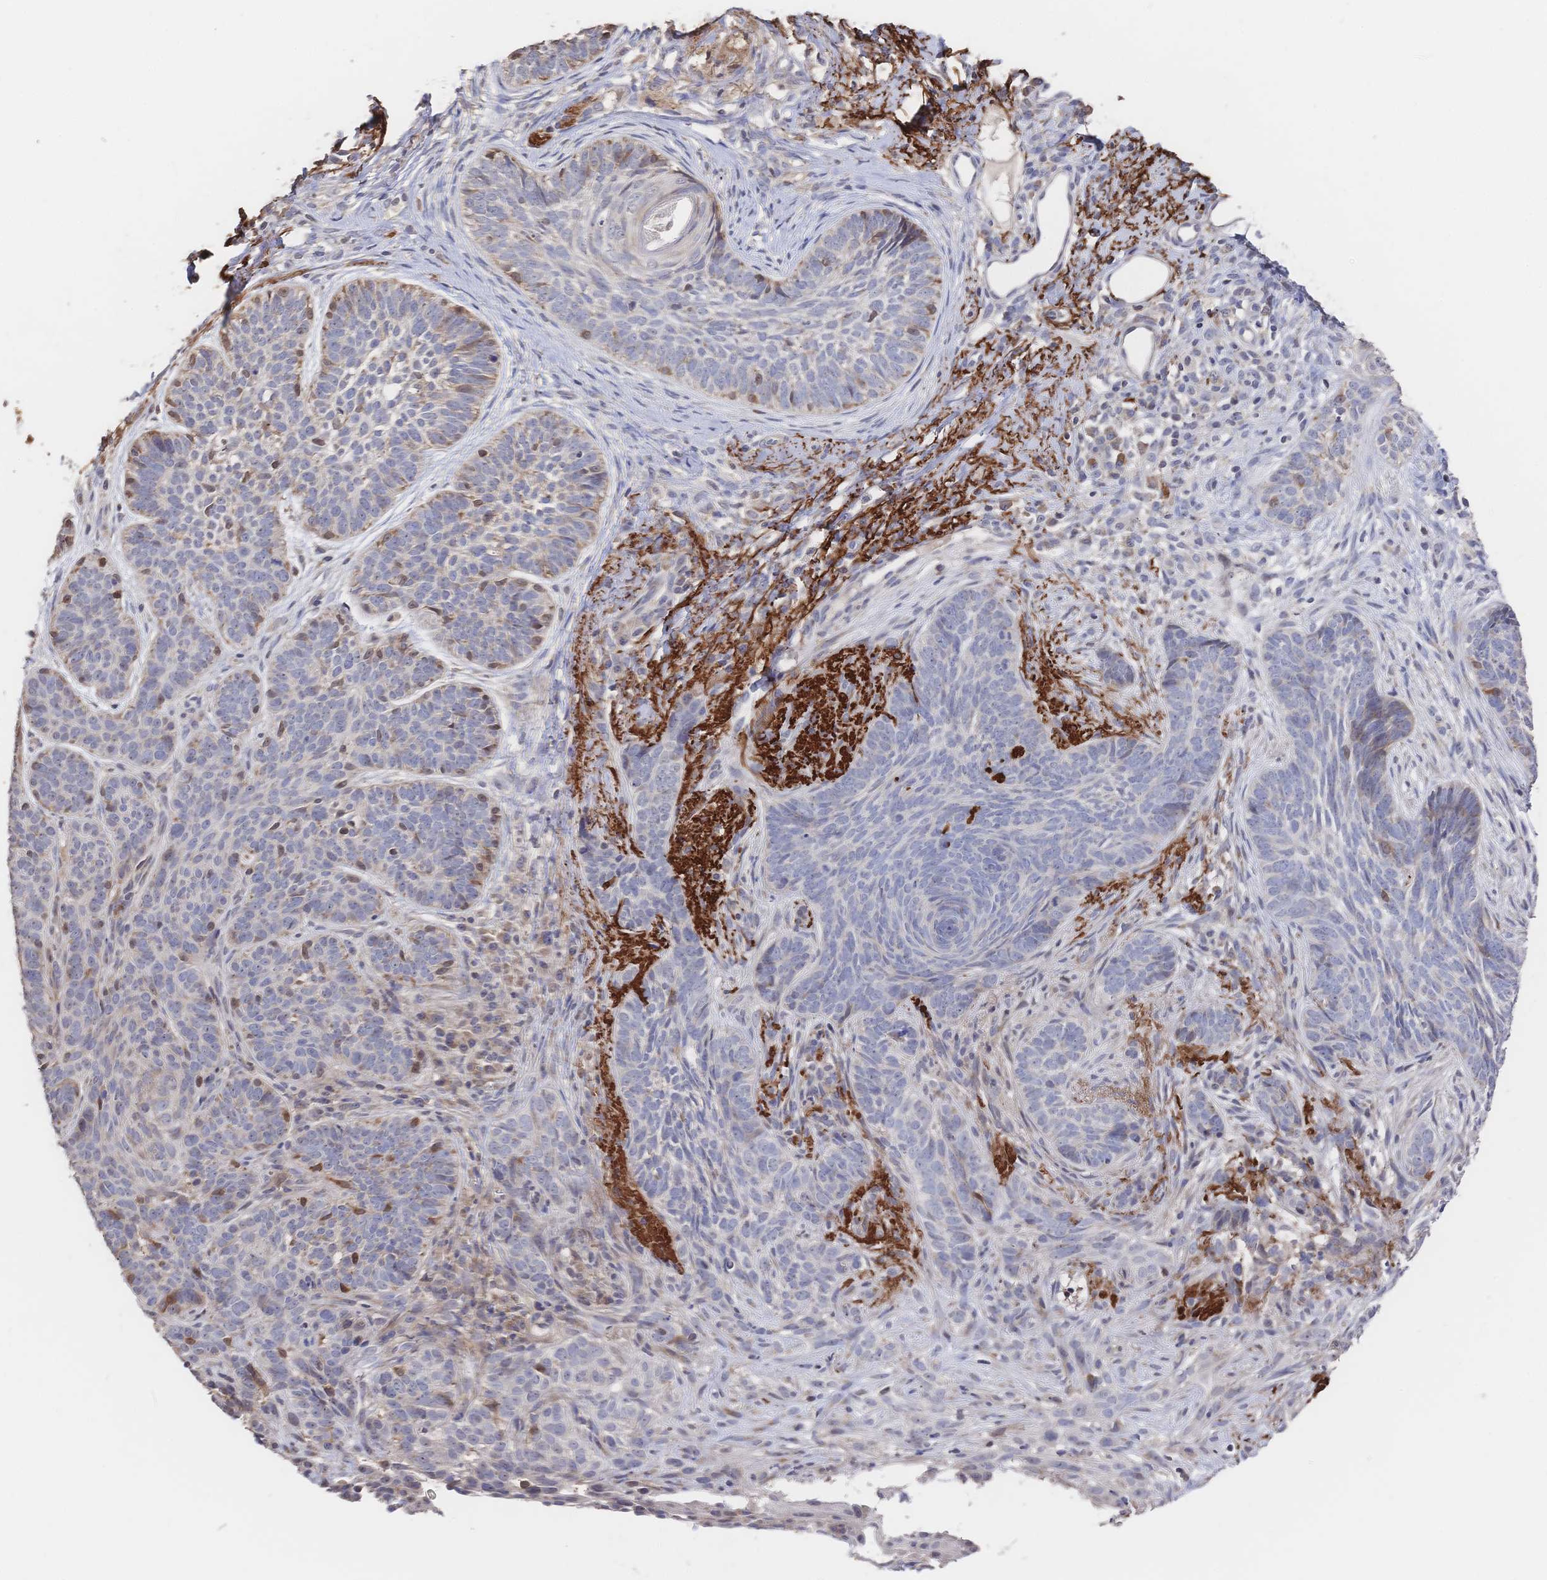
{"staining": {"intensity": "weak", "quantity": "<25%", "location": "cytoplasmic/membranous"}, "tissue": "skin cancer", "cell_type": "Tumor cells", "image_type": "cancer", "snomed": [{"axis": "morphology", "description": "Basal cell carcinoma"}, {"axis": "topography", "description": "Skin"}], "caption": "Immunohistochemical staining of basal cell carcinoma (skin) shows no significant expression in tumor cells.", "gene": "DNAJA4", "patient": {"sex": "female", "age": 74}}